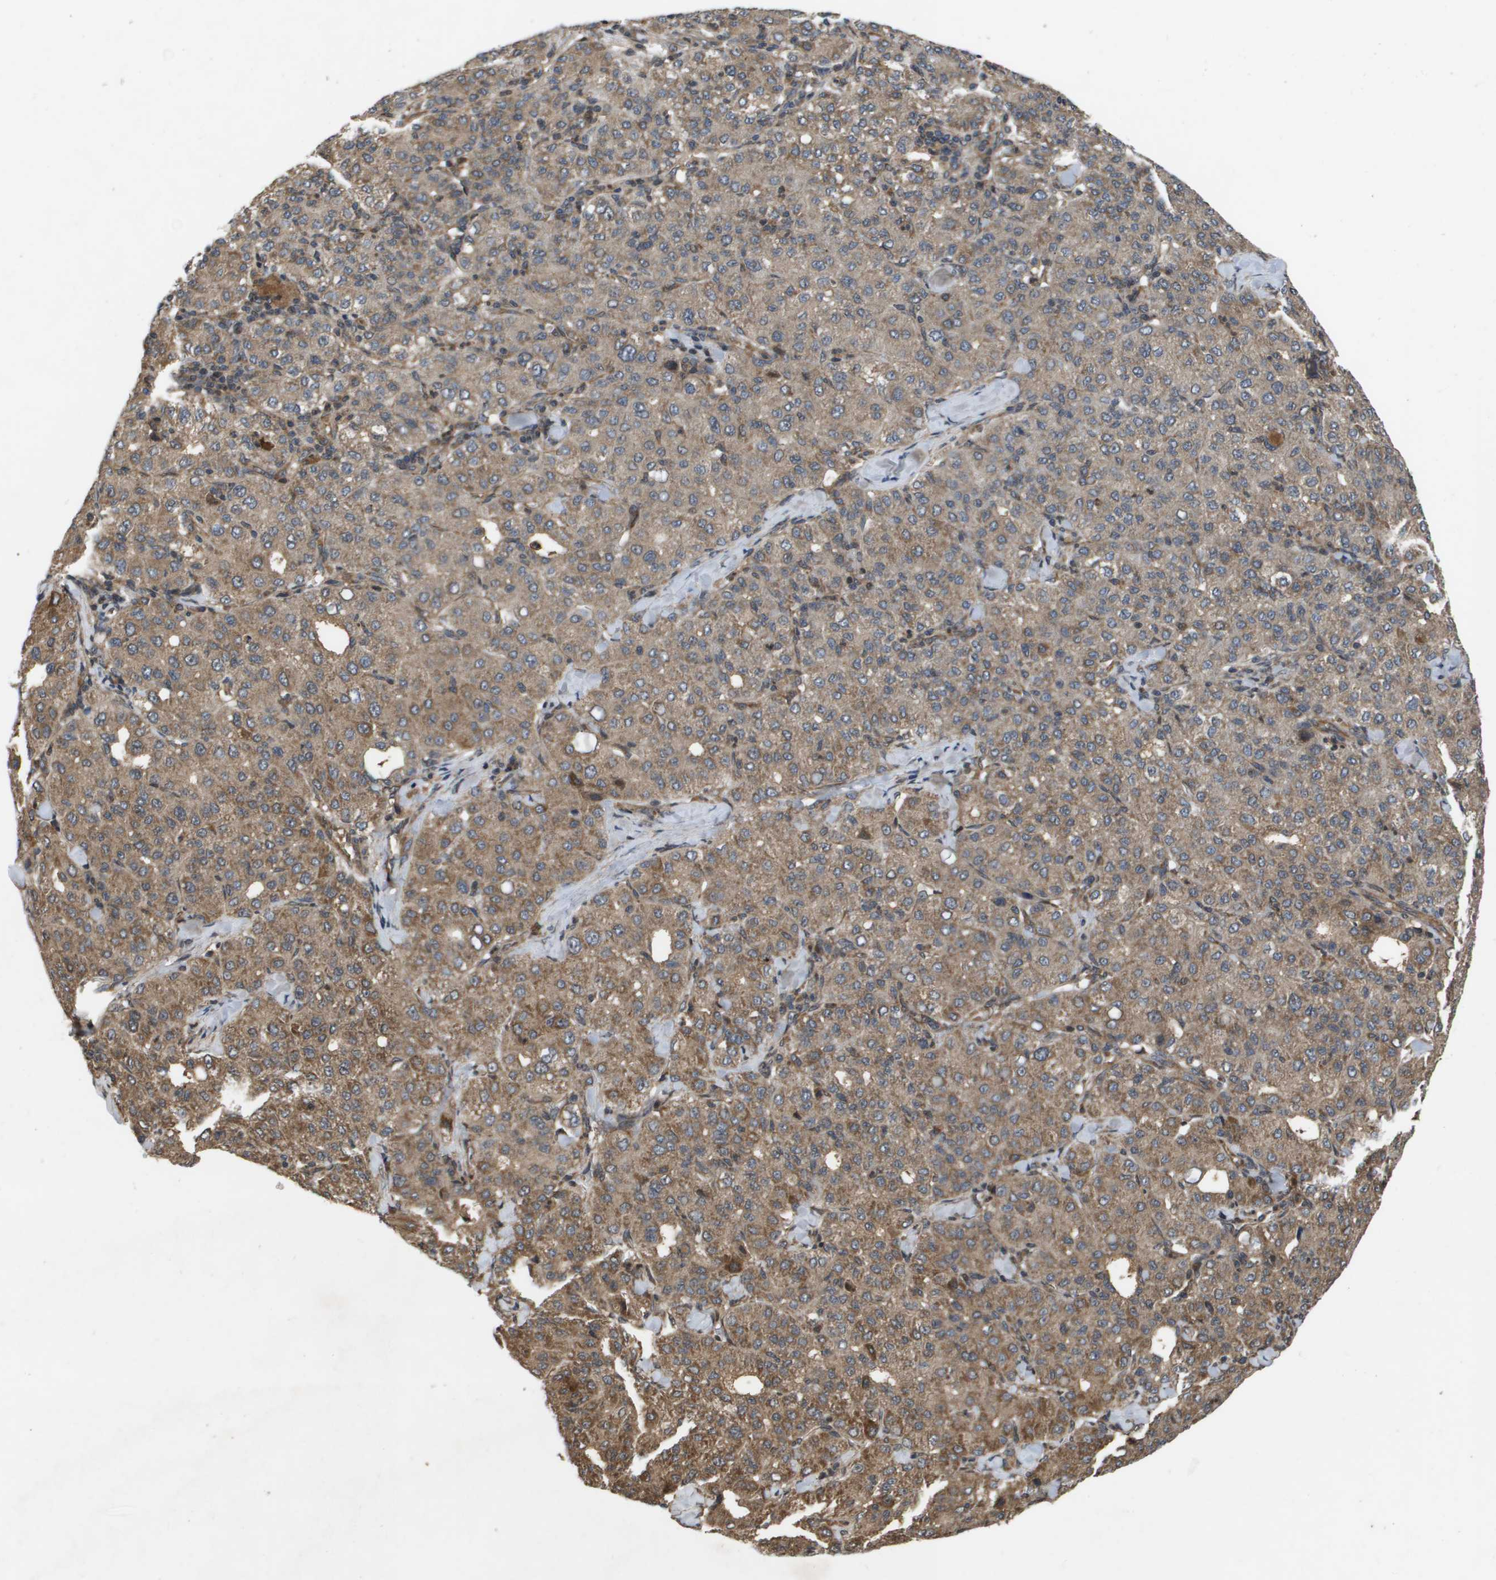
{"staining": {"intensity": "moderate", "quantity": ">75%", "location": "cytoplasmic/membranous"}, "tissue": "liver cancer", "cell_type": "Tumor cells", "image_type": "cancer", "snomed": [{"axis": "morphology", "description": "Carcinoma, Hepatocellular, NOS"}, {"axis": "topography", "description": "Liver"}], "caption": "This histopathology image demonstrates immunohistochemistry (IHC) staining of hepatocellular carcinoma (liver), with medium moderate cytoplasmic/membranous expression in approximately >75% of tumor cells.", "gene": "SPTLC1", "patient": {"sex": "male", "age": 65}}